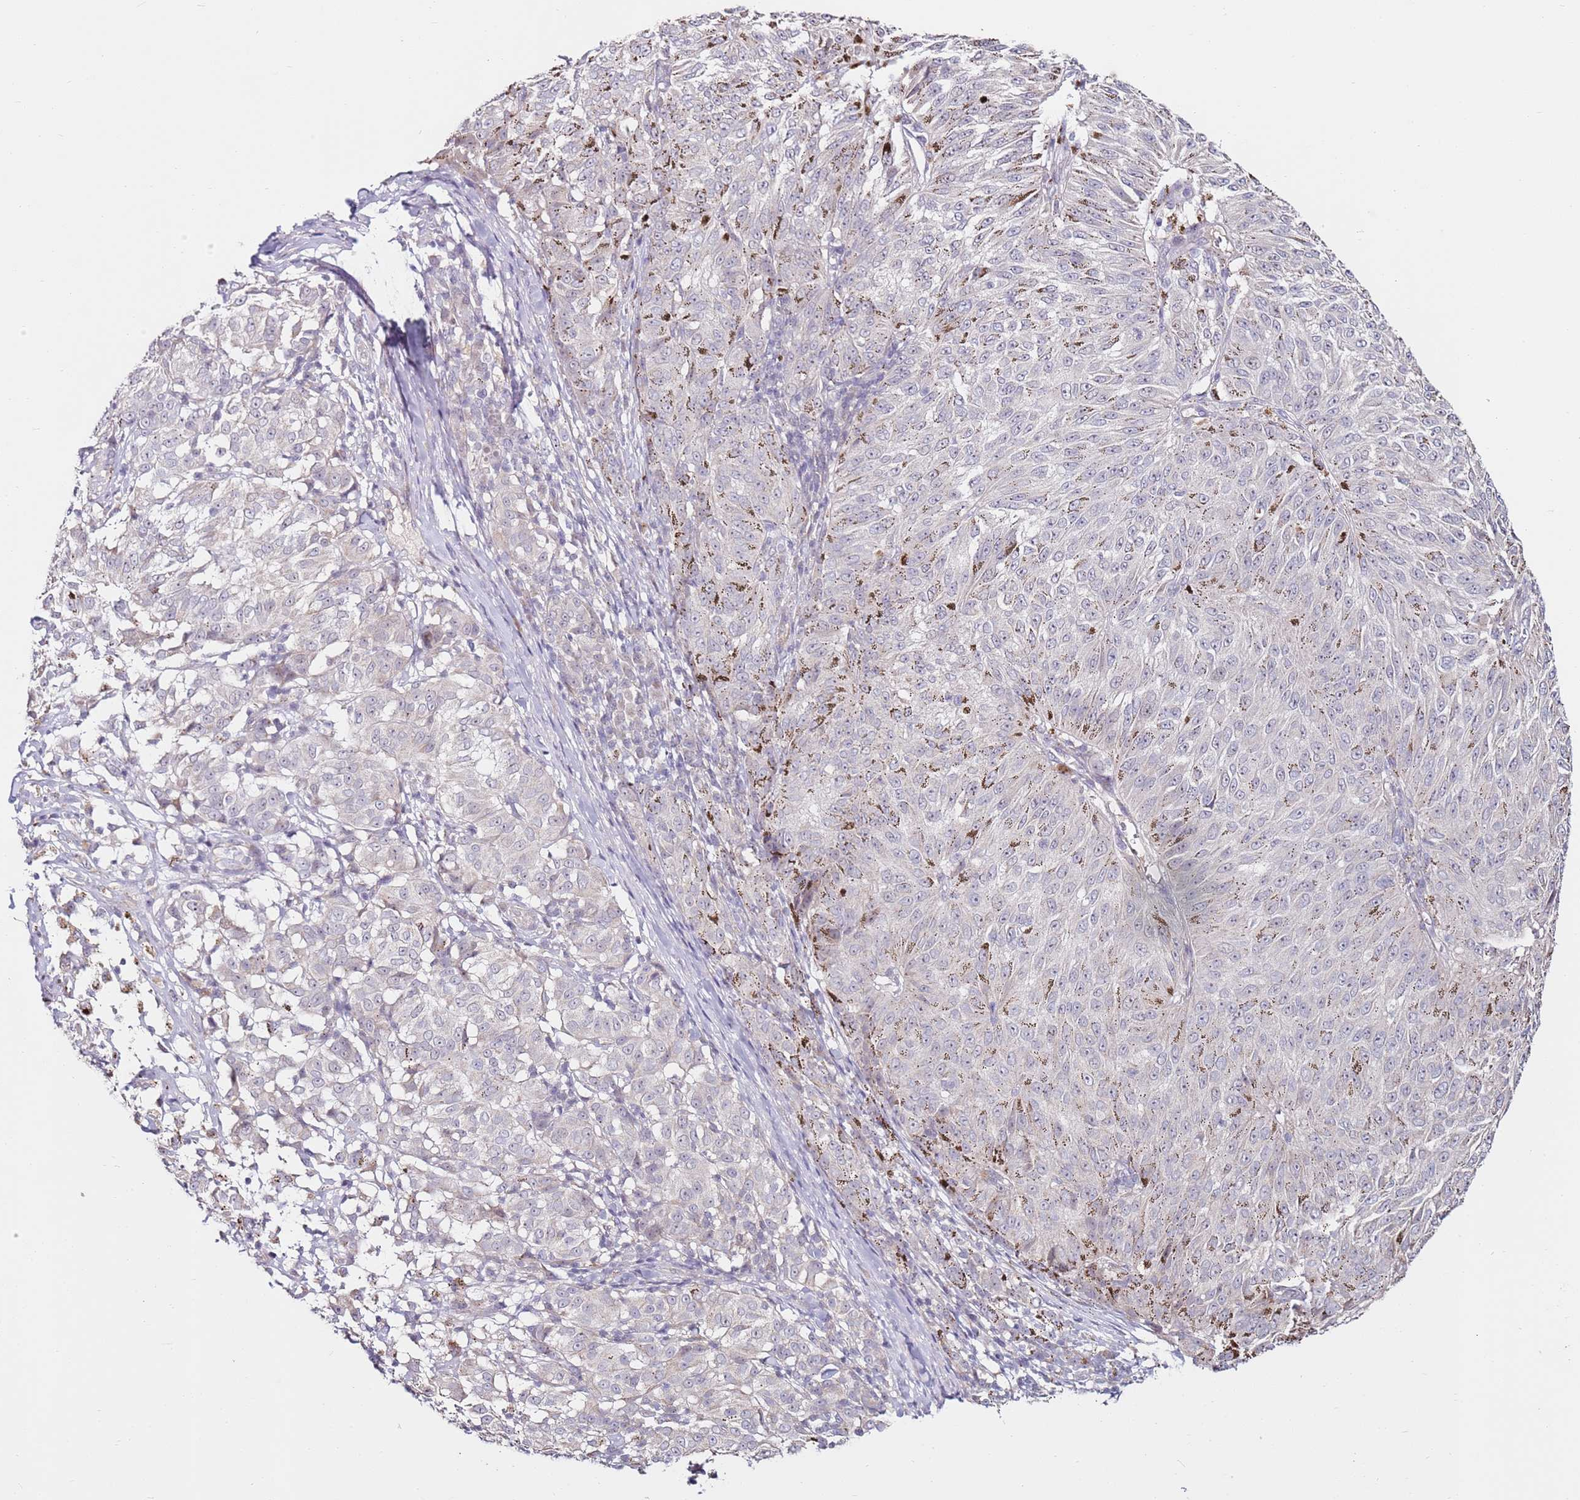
{"staining": {"intensity": "negative", "quantity": "none", "location": "none"}, "tissue": "melanoma", "cell_type": "Tumor cells", "image_type": "cancer", "snomed": [{"axis": "morphology", "description": "Malignant melanoma, NOS"}, {"axis": "topography", "description": "Skin"}], "caption": "A histopathology image of malignant melanoma stained for a protein demonstrates no brown staining in tumor cells.", "gene": "RARS2", "patient": {"sex": "female", "age": 72}}